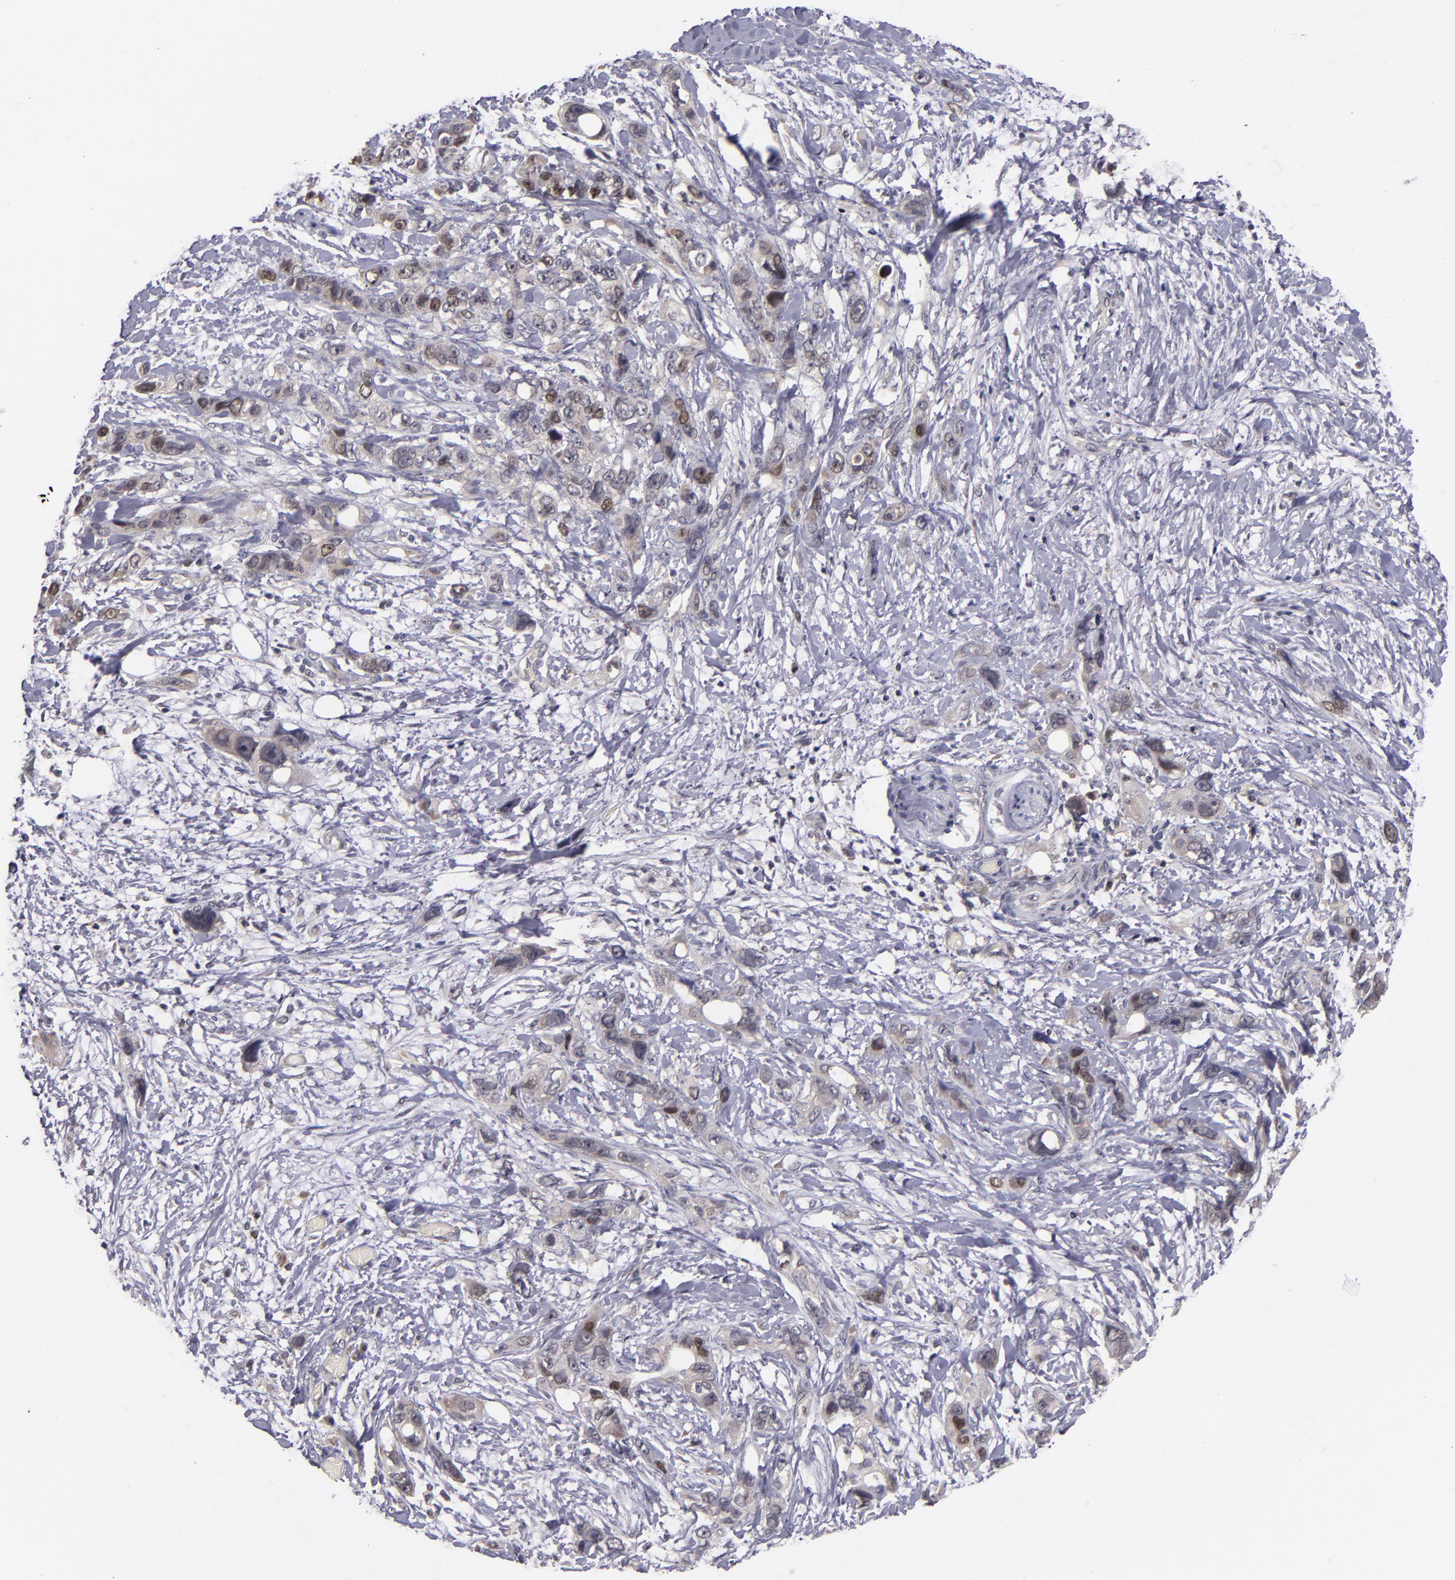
{"staining": {"intensity": "moderate", "quantity": "25%-75%", "location": "nuclear"}, "tissue": "stomach cancer", "cell_type": "Tumor cells", "image_type": "cancer", "snomed": [{"axis": "morphology", "description": "Adenocarcinoma, NOS"}, {"axis": "topography", "description": "Stomach, upper"}], "caption": "Human stomach adenocarcinoma stained with a brown dye demonstrates moderate nuclear positive staining in about 25%-75% of tumor cells.", "gene": "CDC7", "patient": {"sex": "male", "age": 47}}